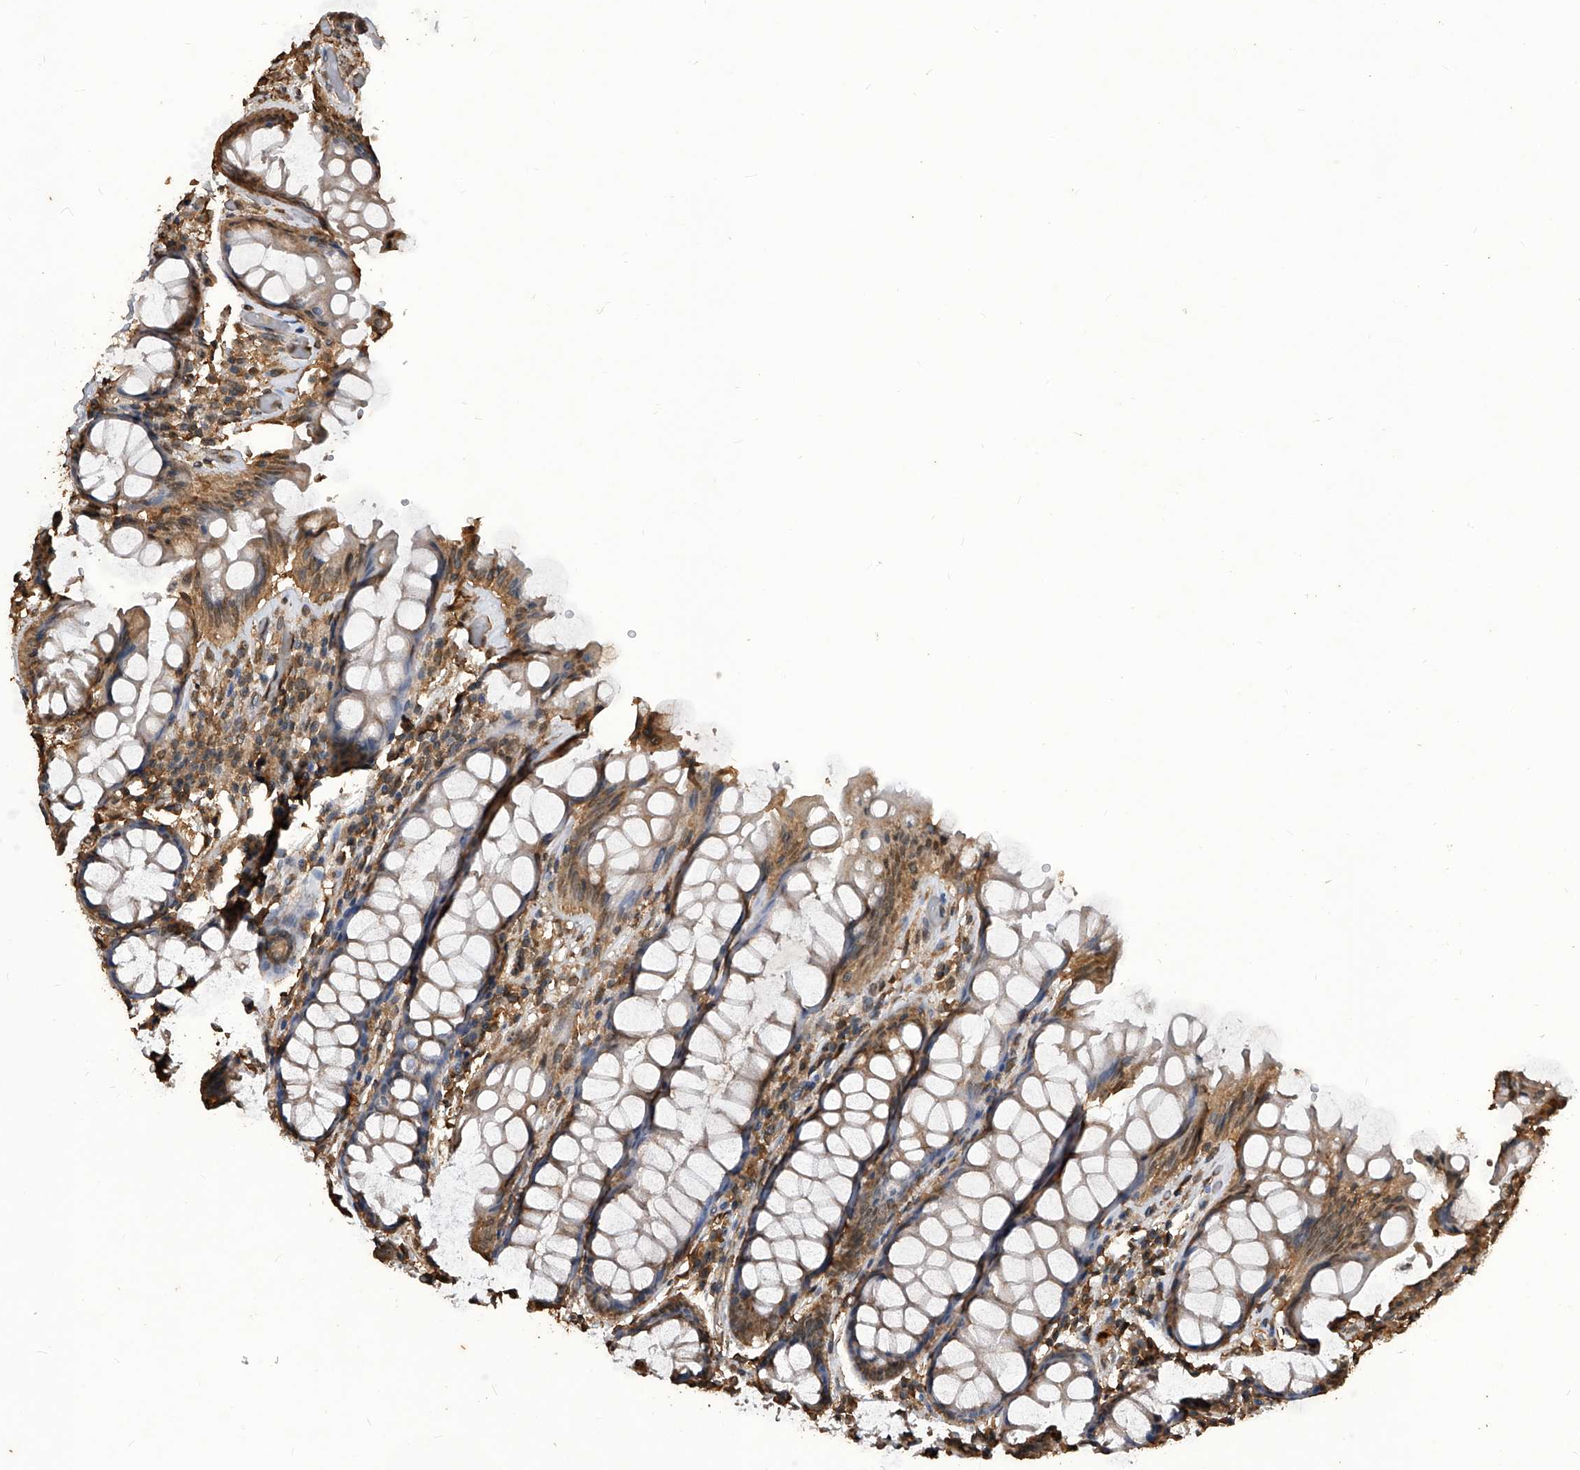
{"staining": {"intensity": "strong", "quantity": ">75%", "location": "cytoplasmic/membranous"}, "tissue": "rectum", "cell_type": "Glandular cells", "image_type": "normal", "snomed": [{"axis": "morphology", "description": "Normal tissue, NOS"}, {"axis": "topography", "description": "Rectum"}], "caption": "Rectum was stained to show a protein in brown. There is high levels of strong cytoplasmic/membranous positivity in about >75% of glandular cells.", "gene": "FBXL4", "patient": {"sex": "male", "age": 64}}